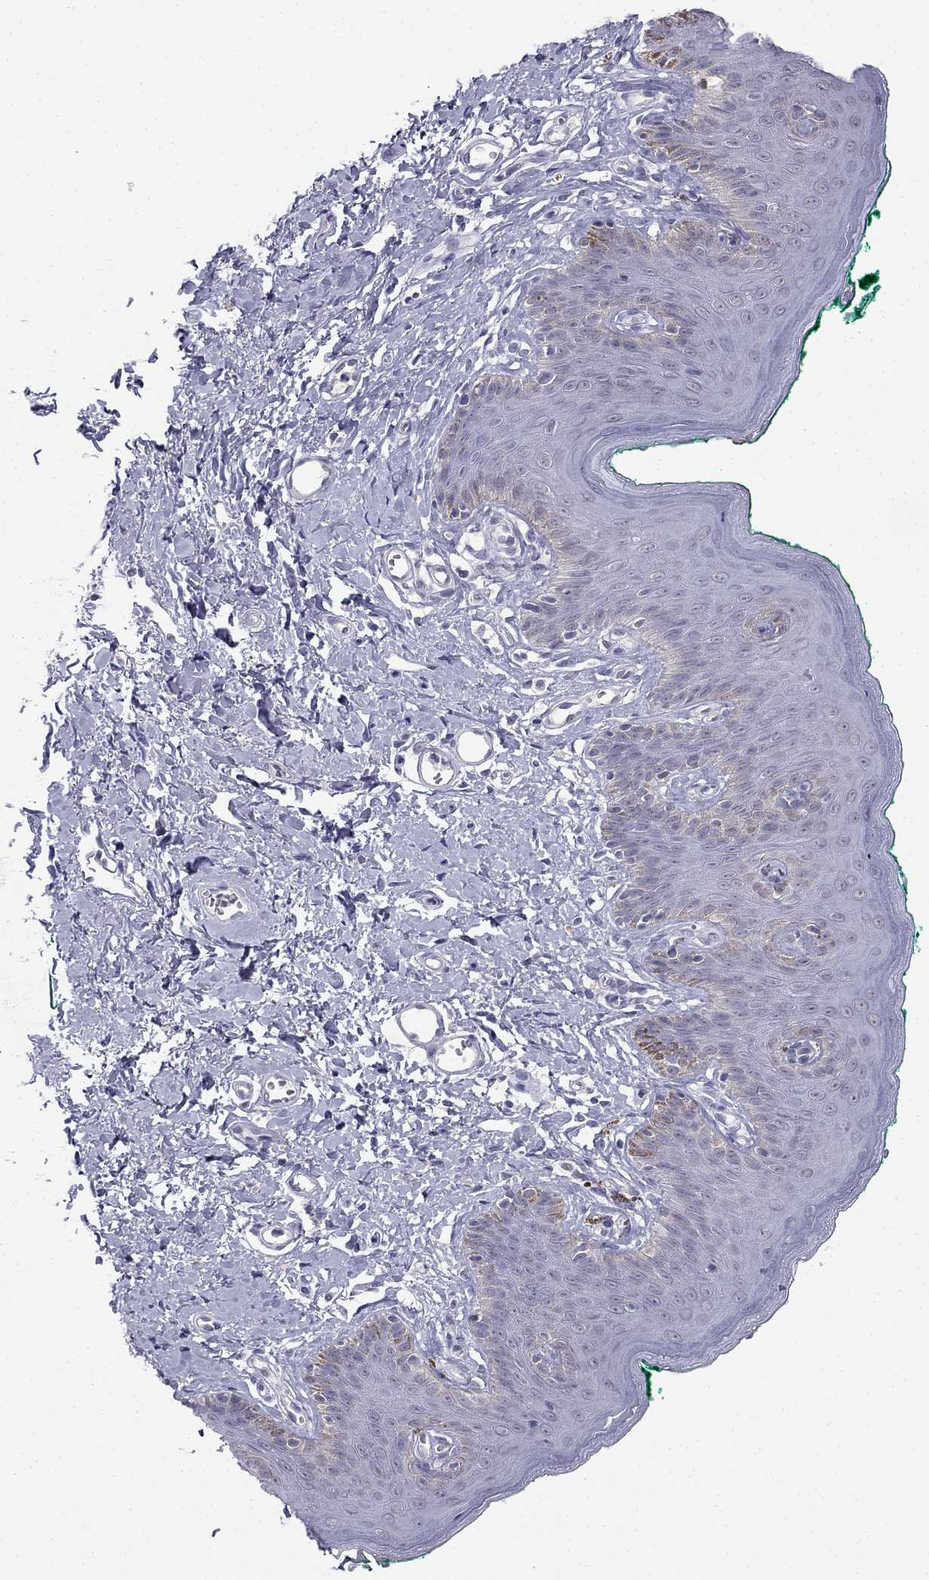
{"staining": {"intensity": "negative", "quantity": "none", "location": "none"}, "tissue": "skin", "cell_type": "Epidermal cells", "image_type": "normal", "snomed": [{"axis": "morphology", "description": "Normal tissue, NOS"}, {"axis": "topography", "description": "Vulva"}], "caption": "An IHC photomicrograph of normal skin is shown. There is no staining in epidermal cells of skin. (Immunohistochemistry (ihc), brightfield microscopy, high magnification).", "gene": "C16orf89", "patient": {"sex": "female", "age": 66}}